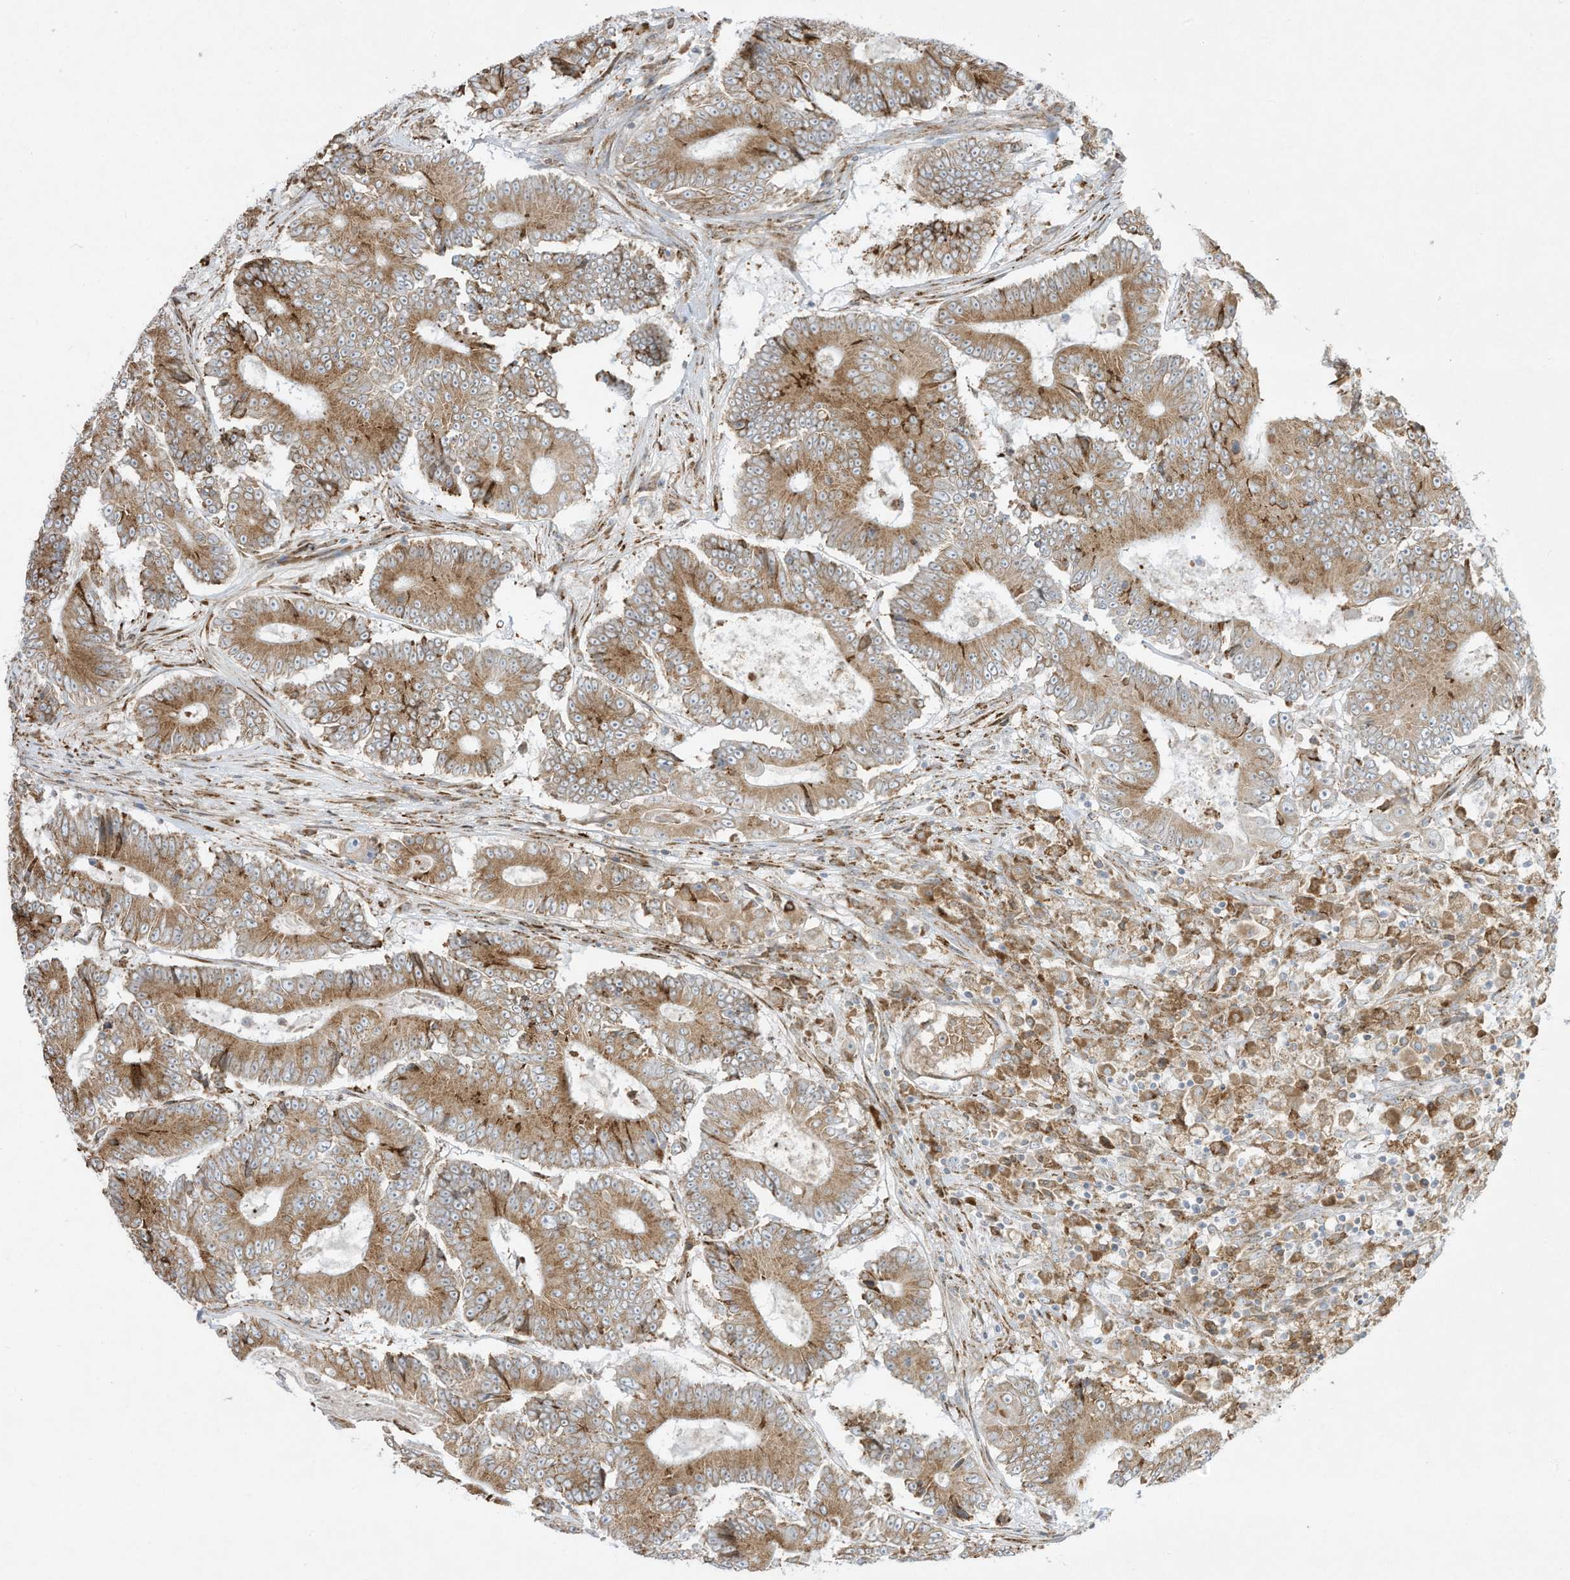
{"staining": {"intensity": "moderate", "quantity": ">75%", "location": "cytoplasmic/membranous"}, "tissue": "colorectal cancer", "cell_type": "Tumor cells", "image_type": "cancer", "snomed": [{"axis": "morphology", "description": "Adenocarcinoma, NOS"}, {"axis": "topography", "description": "Colon"}], "caption": "Protein staining of colorectal adenocarcinoma tissue reveals moderate cytoplasmic/membranous expression in about >75% of tumor cells. (DAB IHC with brightfield microscopy, high magnification).", "gene": "PTK6", "patient": {"sex": "male", "age": 83}}